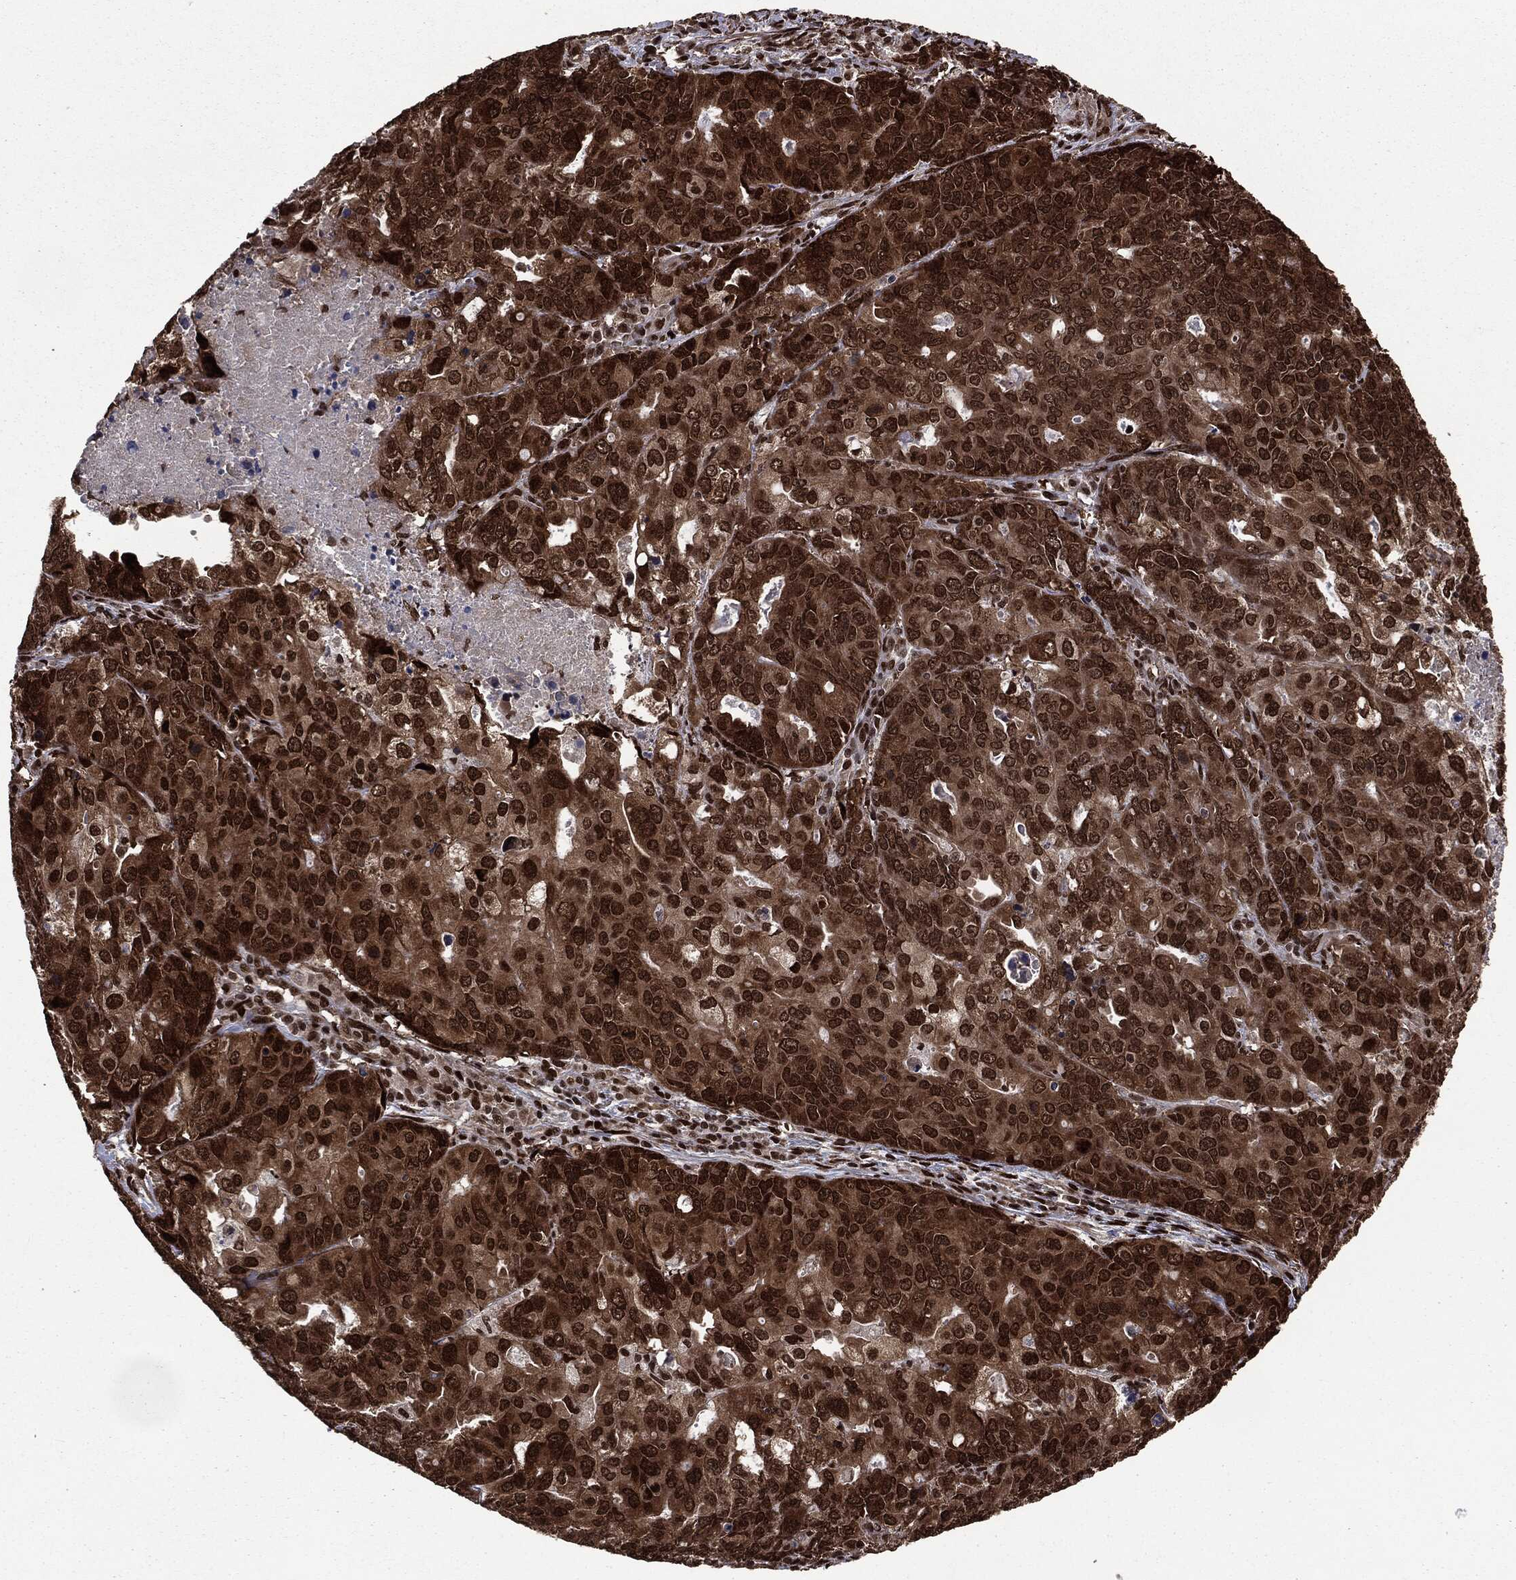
{"staining": {"intensity": "strong", "quantity": ">75%", "location": "cytoplasmic/membranous,nuclear"}, "tissue": "endometrial cancer", "cell_type": "Tumor cells", "image_type": "cancer", "snomed": [{"axis": "morphology", "description": "Adenocarcinoma, NOS"}, {"axis": "topography", "description": "Uterus"}], "caption": "Protein staining by immunohistochemistry exhibits strong cytoplasmic/membranous and nuclear positivity in about >75% of tumor cells in endometrial cancer.", "gene": "DVL2", "patient": {"sex": "female", "age": 79}}